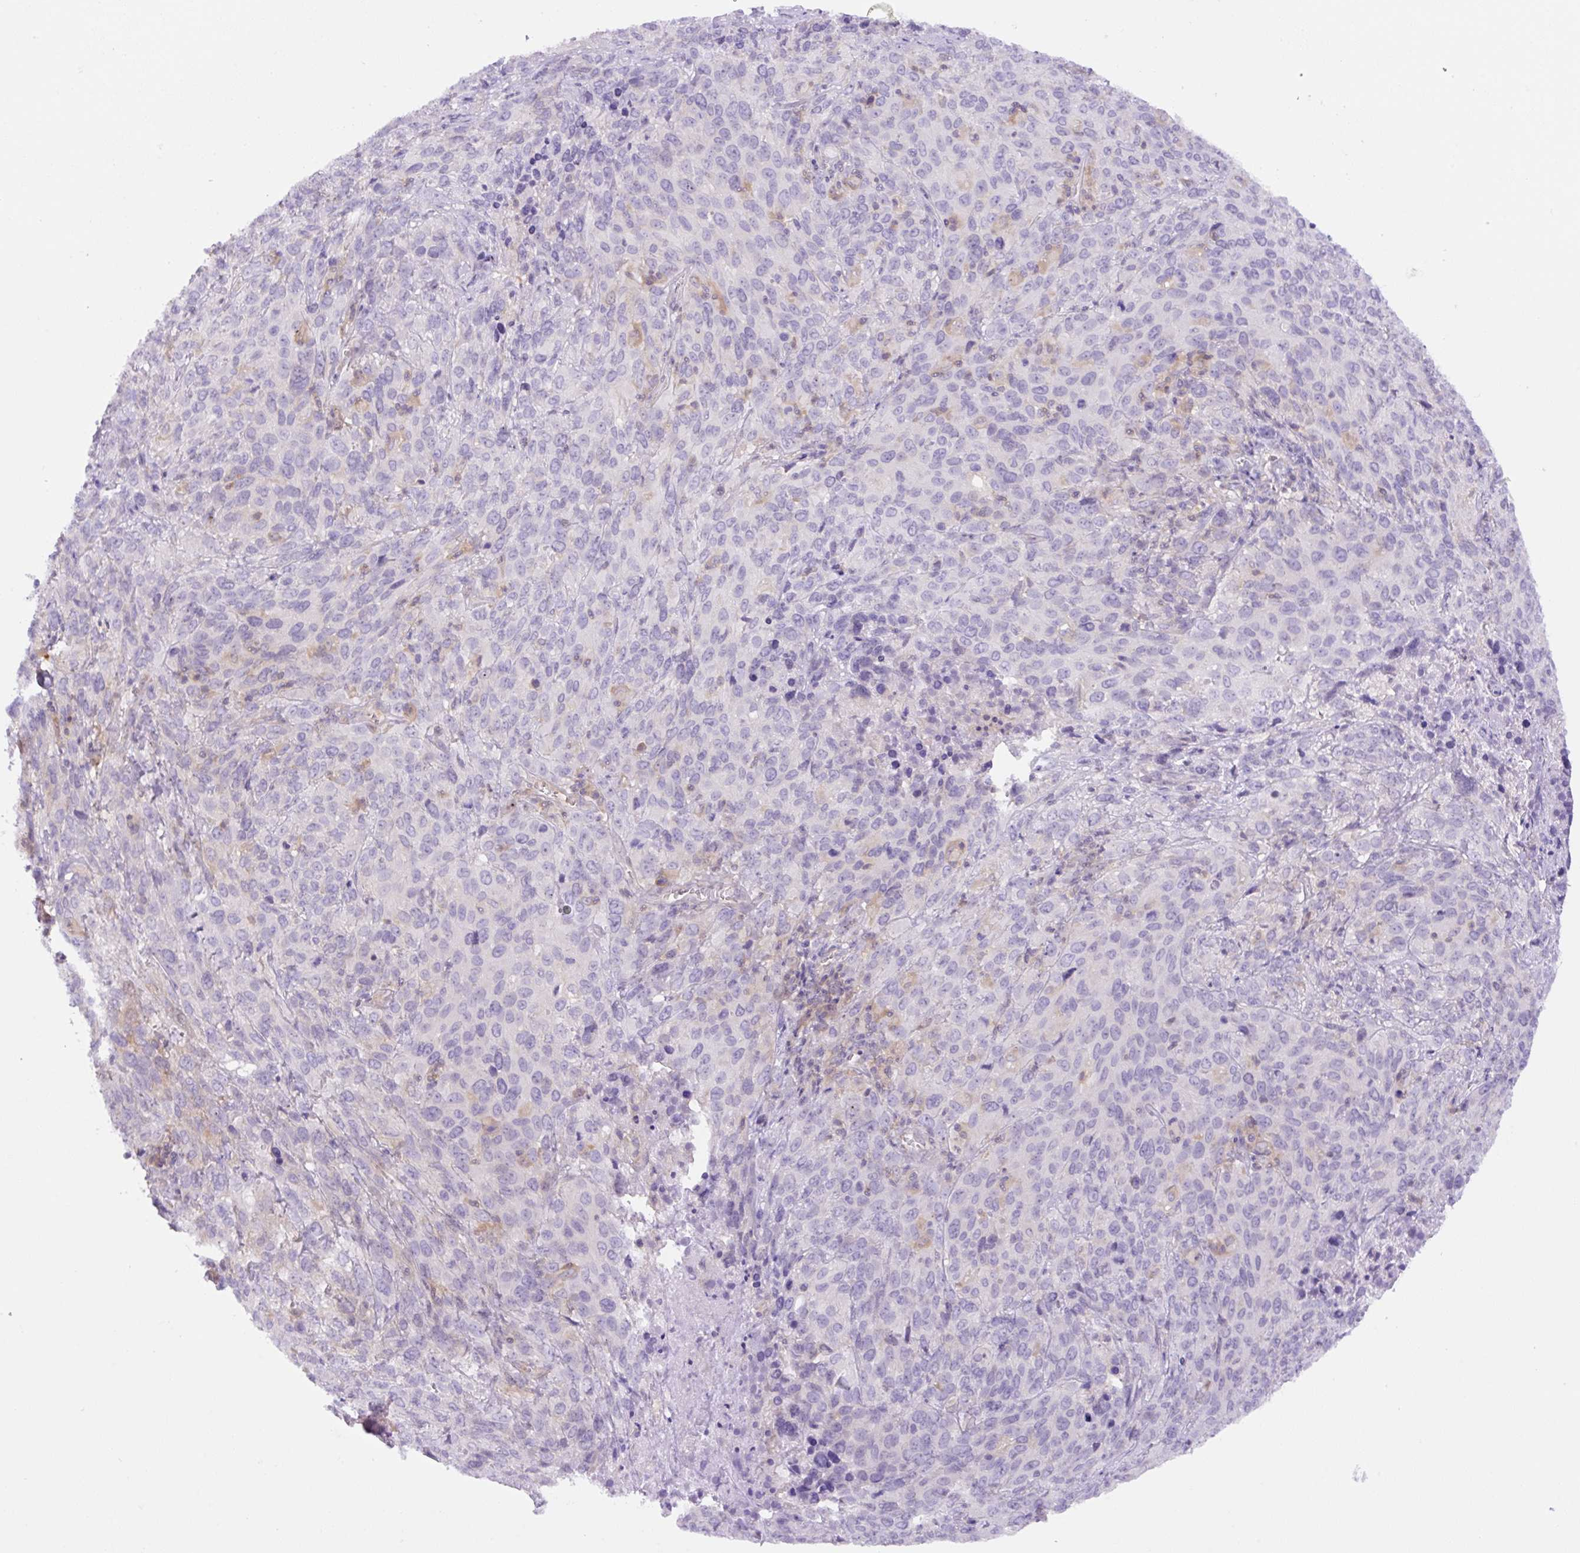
{"staining": {"intensity": "negative", "quantity": "none", "location": "none"}, "tissue": "cervical cancer", "cell_type": "Tumor cells", "image_type": "cancer", "snomed": [{"axis": "morphology", "description": "Squamous cell carcinoma, NOS"}, {"axis": "topography", "description": "Cervix"}], "caption": "Tumor cells show no significant protein positivity in squamous cell carcinoma (cervical). Nuclei are stained in blue.", "gene": "CAMK2B", "patient": {"sex": "female", "age": 51}}